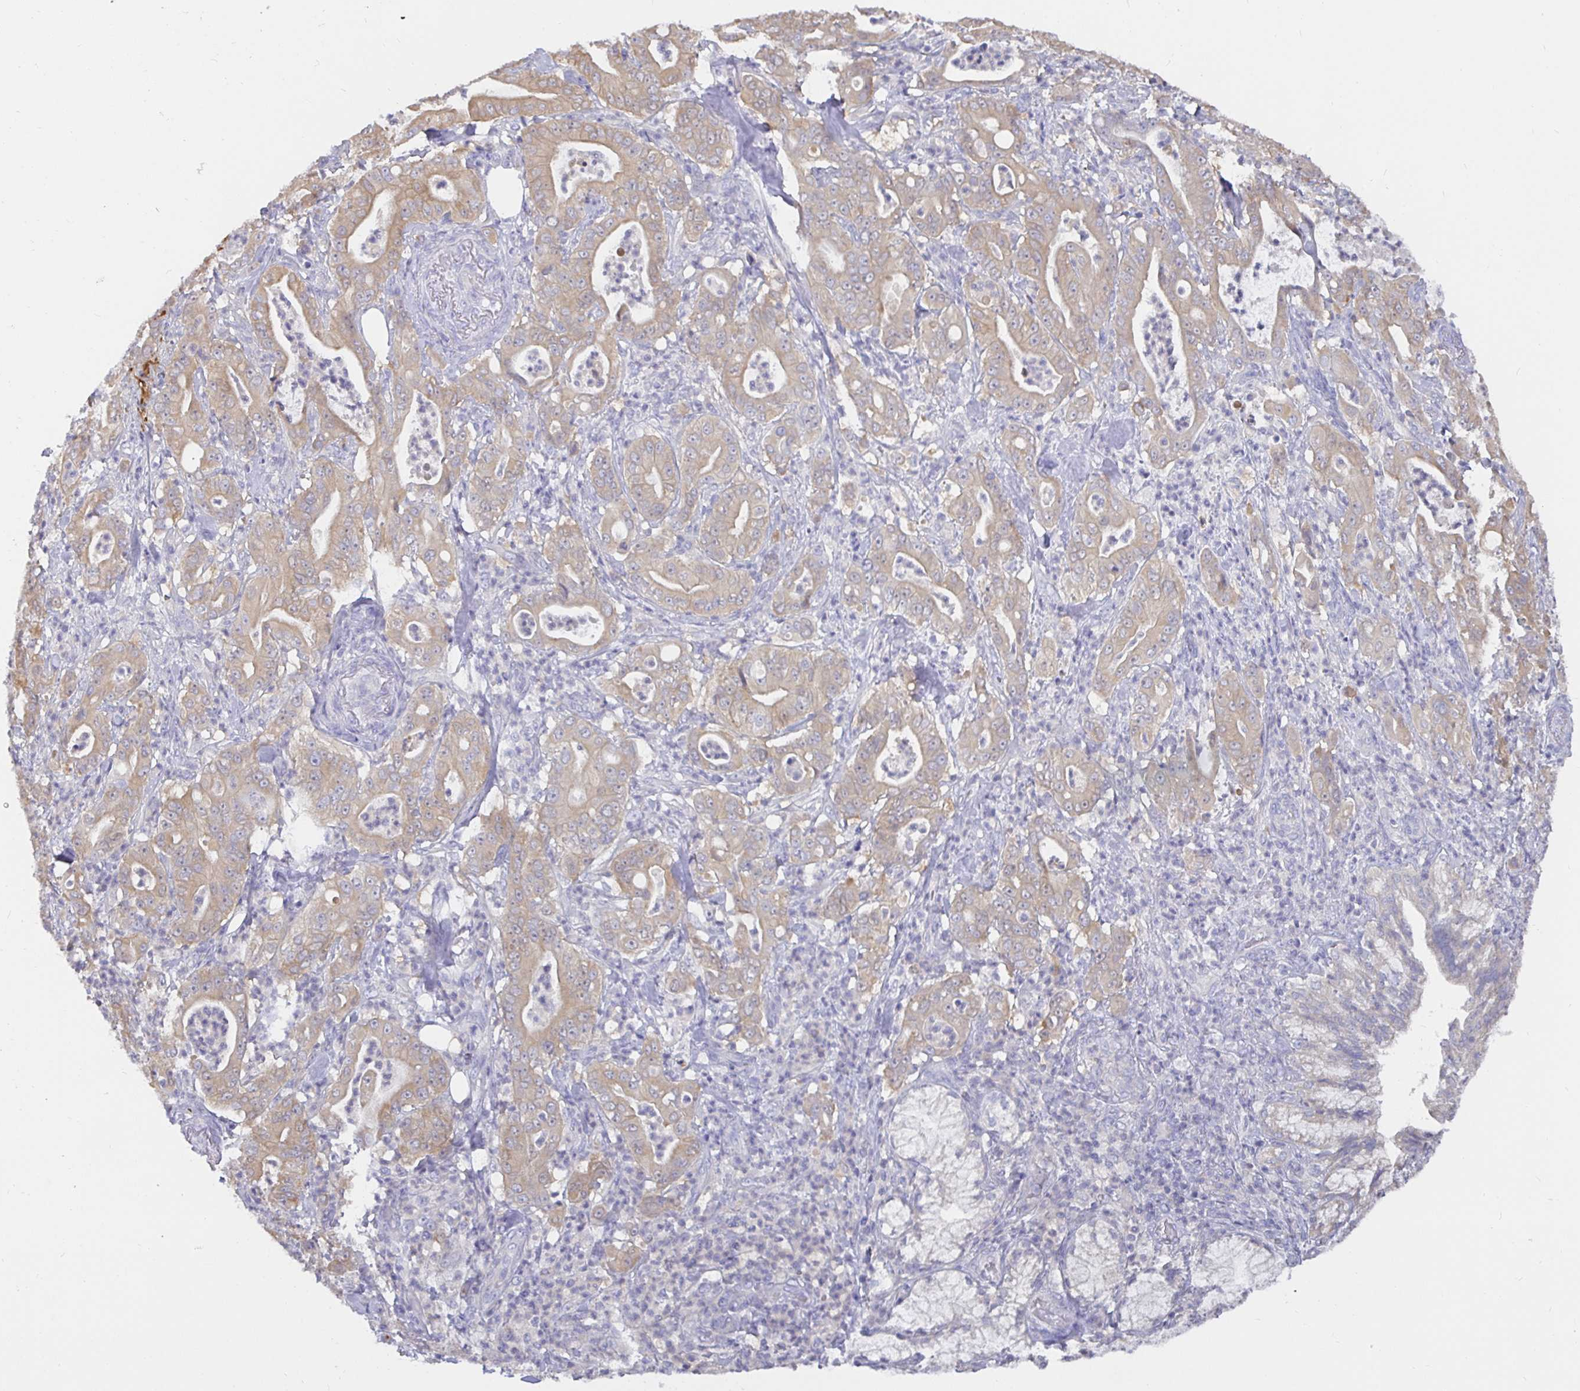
{"staining": {"intensity": "moderate", "quantity": "25%-75%", "location": "cytoplasmic/membranous"}, "tissue": "pancreatic cancer", "cell_type": "Tumor cells", "image_type": "cancer", "snomed": [{"axis": "morphology", "description": "Adenocarcinoma, NOS"}, {"axis": "topography", "description": "Pancreas"}], "caption": "Moderate cytoplasmic/membranous positivity is appreciated in about 25%-75% of tumor cells in pancreatic cancer (adenocarcinoma). (DAB (3,3'-diaminobenzidine) IHC, brown staining for protein, blue staining for nuclei).", "gene": "KIF21A", "patient": {"sex": "male", "age": 71}}